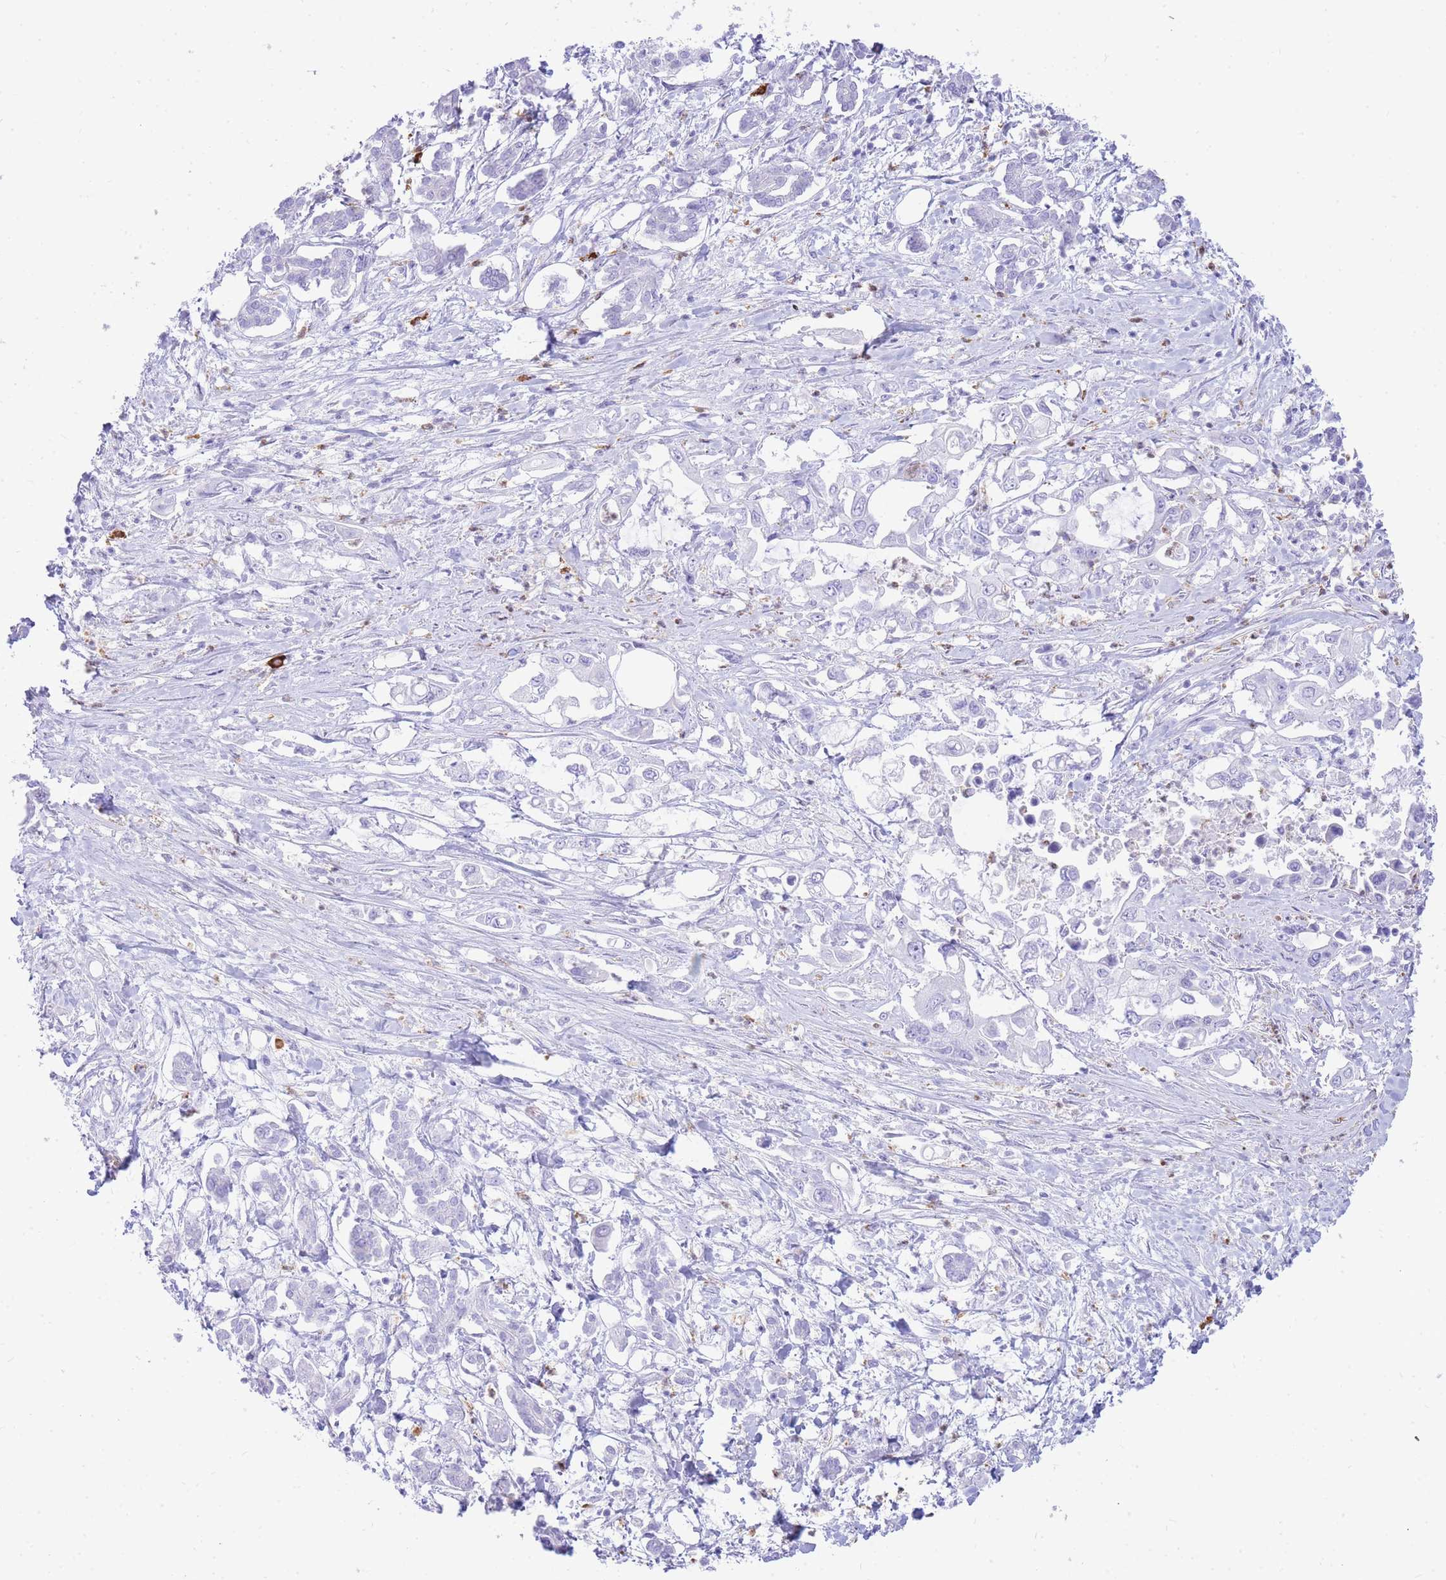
{"staining": {"intensity": "negative", "quantity": "none", "location": "none"}, "tissue": "pancreatic cancer", "cell_type": "Tumor cells", "image_type": "cancer", "snomed": [{"axis": "morphology", "description": "Adenocarcinoma, NOS"}, {"axis": "topography", "description": "Pancreas"}], "caption": "This is an IHC micrograph of human pancreatic cancer. There is no expression in tumor cells.", "gene": "HERC1", "patient": {"sex": "male", "age": 61}}